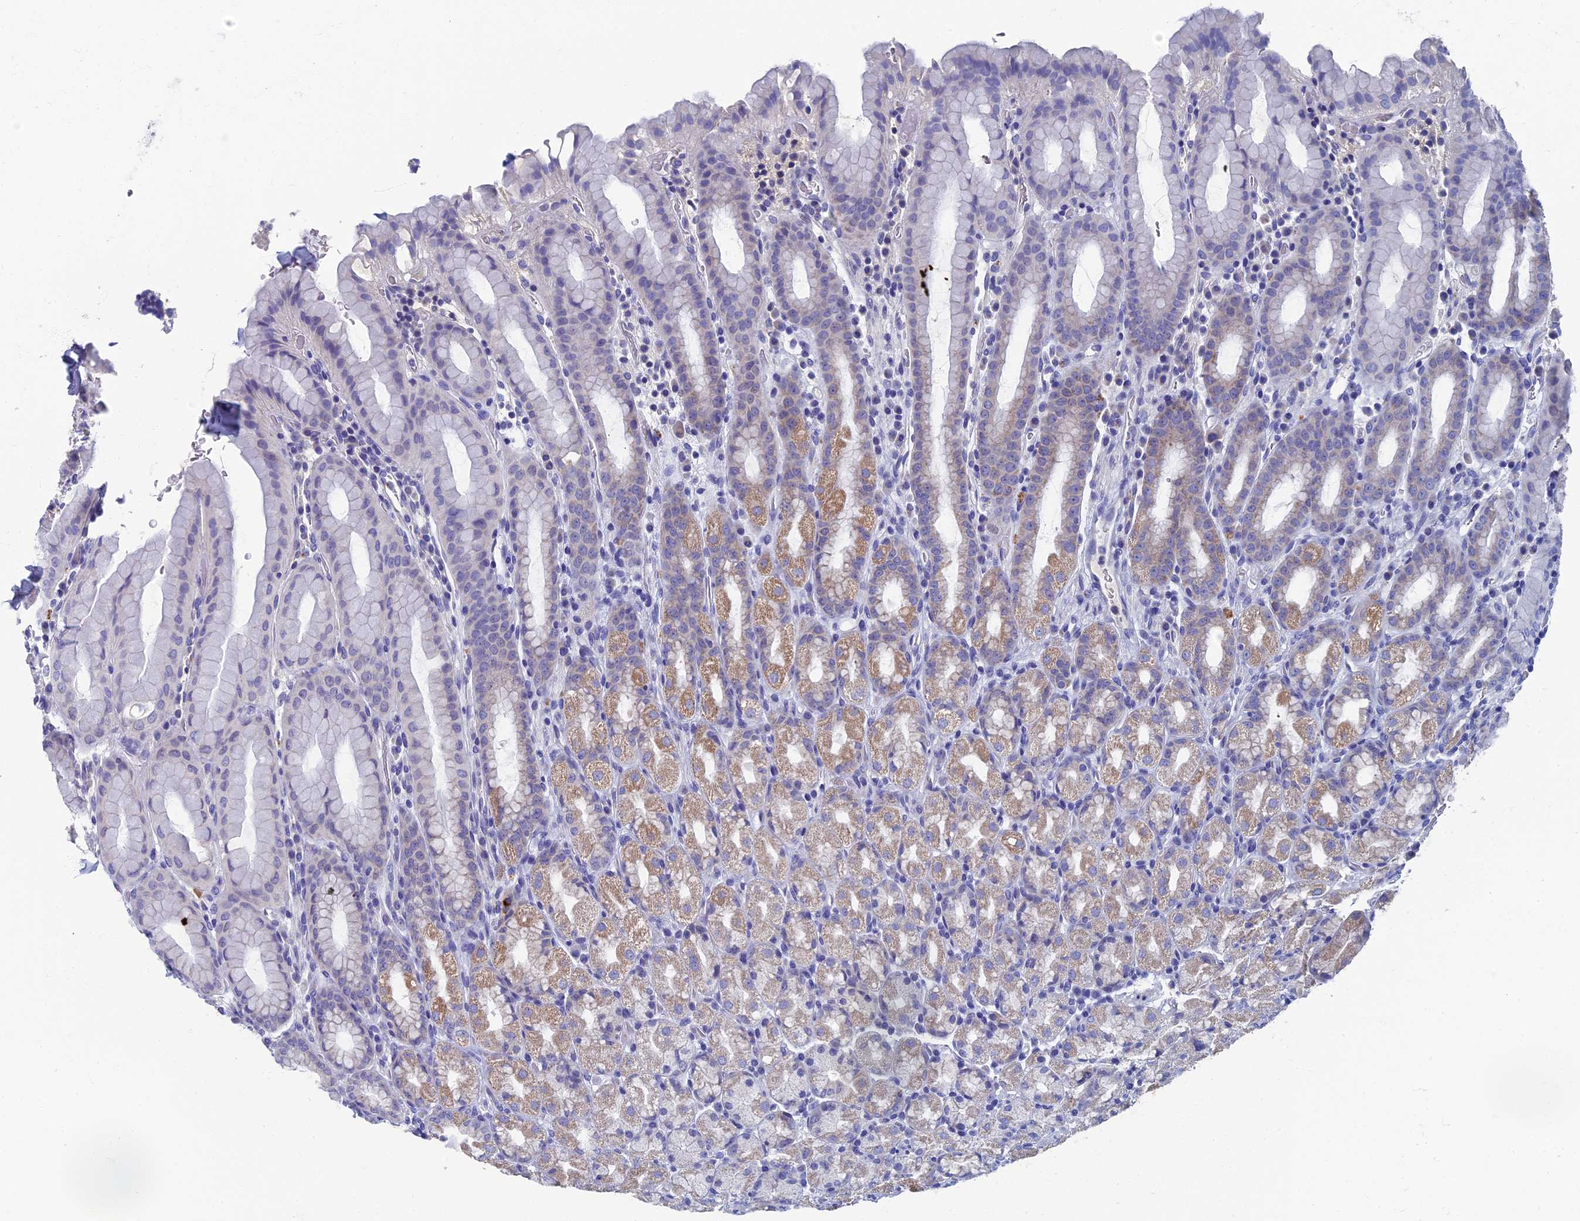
{"staining": {"intensity": "weak", "quantity": "25%-75%", "location": "cytoplasmic/membranous"}, "tissue": "stomach", "cell_type": "Glandular cells", "image_type": "normal", "snomed": [{"axis": "morphology", "description": "Normal tissue, NOS"}, {"axis": "topography", "description": "Stomach, upper"}, {"axis": "topography", "description": "Stomach, lower"}, {"axis": "topography", "description": "Small intestine"}], "caption": "Protein analysis of benign stomach demonstrates weak cytoplasmic/membranous positivity in about 25%-75% of glandular cells.", "gene": "OAT", "patient": {"sex": "male", "age": 68}}